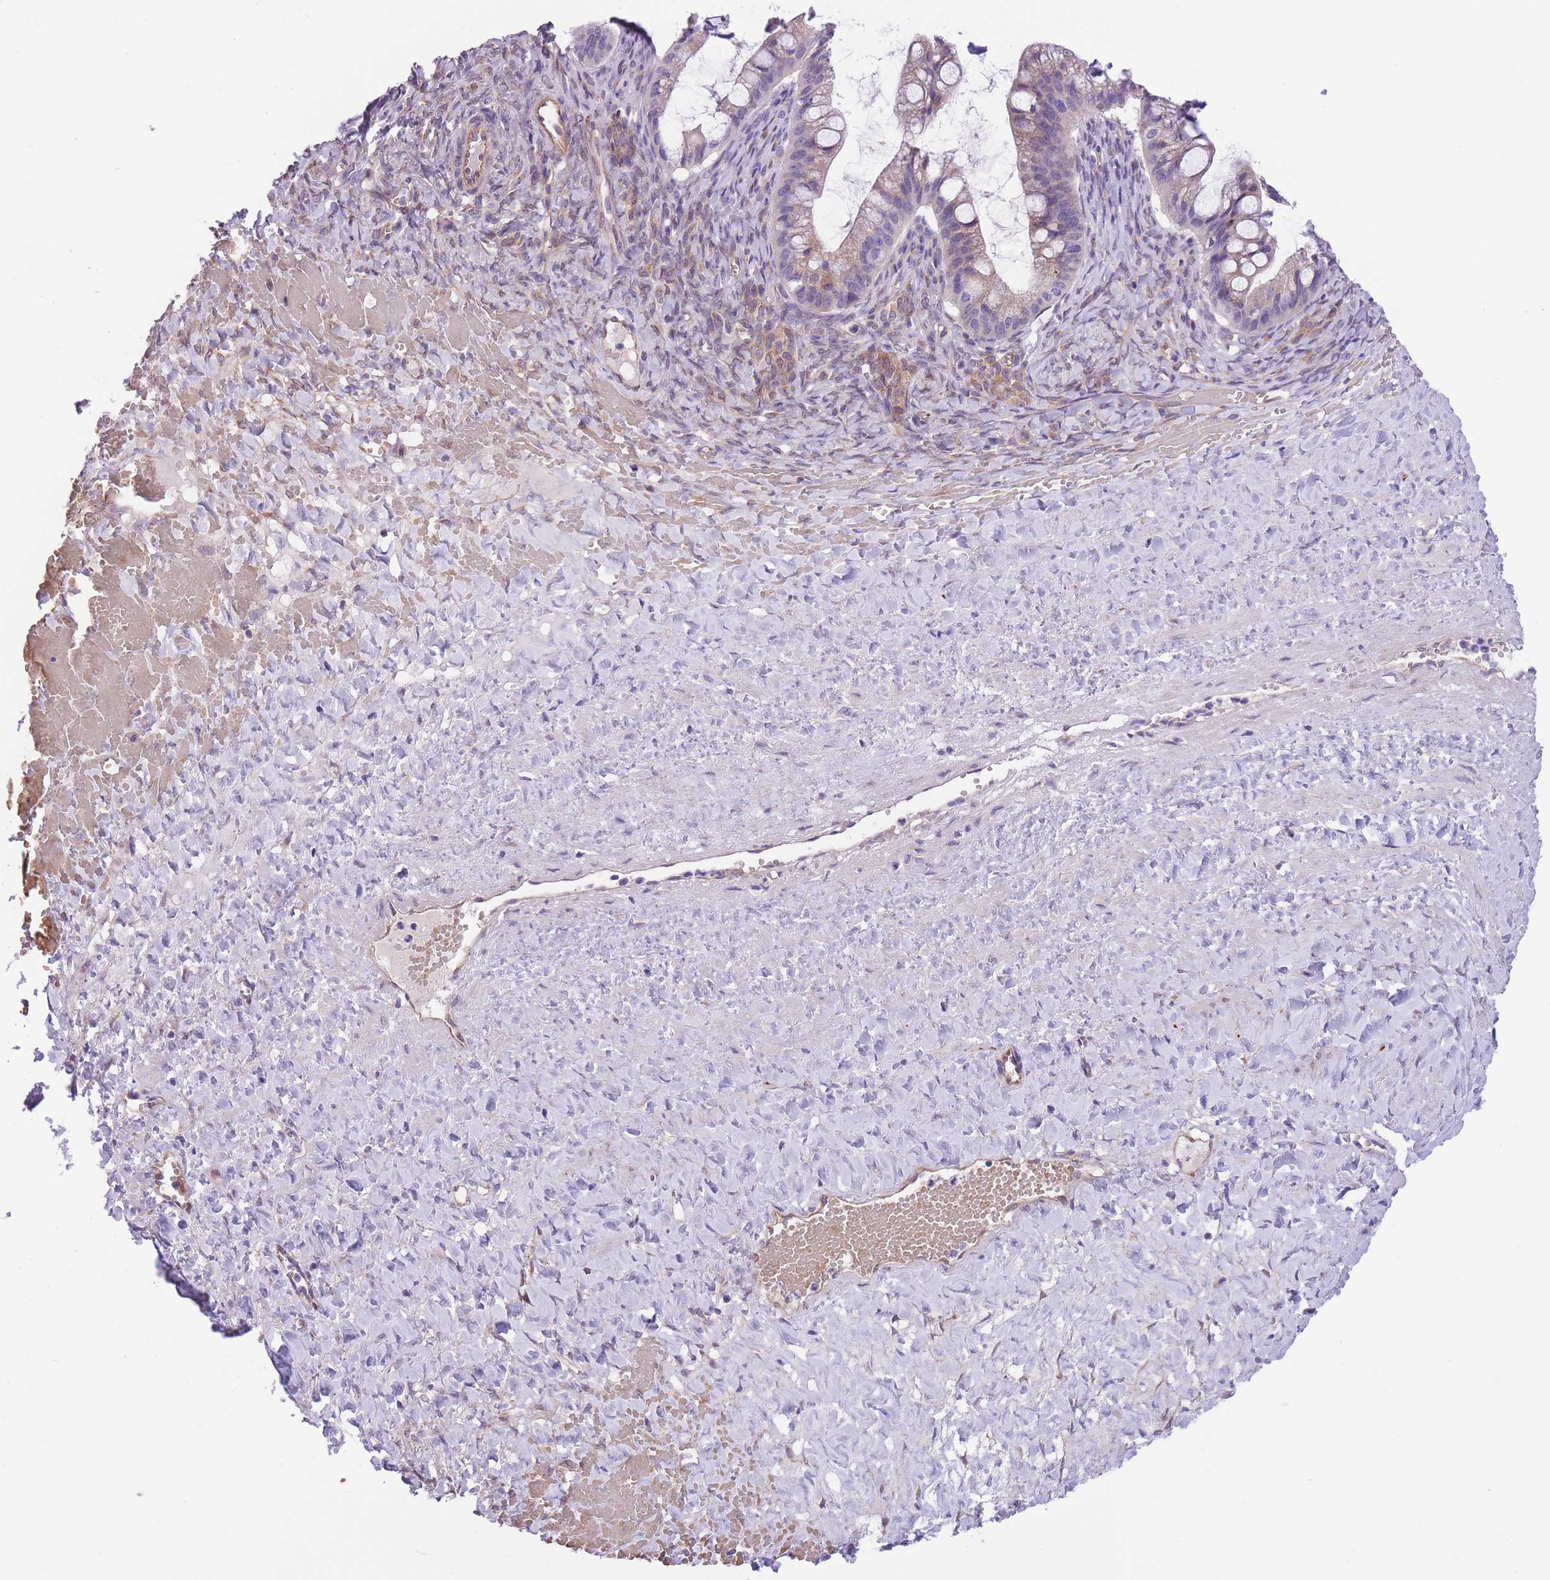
{"staining": {"intensity": "weak", "quantity": "25%-75%", "location": "cytoplasmic/membranous"}, "tissue": "ovarian cancer", "cell_type": "Tumor cells", "image_type": "cancer", "snomed": [{"axis": "morphology", "description": "Cystadenocarcinoma, mucinous, NOS"}, {"axis": "topography", "description": "Ovary"}], "caption": "A brown stain shows weak cytoplasmic/membranous positivity of a protein in human ovarian mucinous cystadenocarcinoma tumor cells.", "gene": "WWOX", "patient": {"sex": "female", "age": 73}}